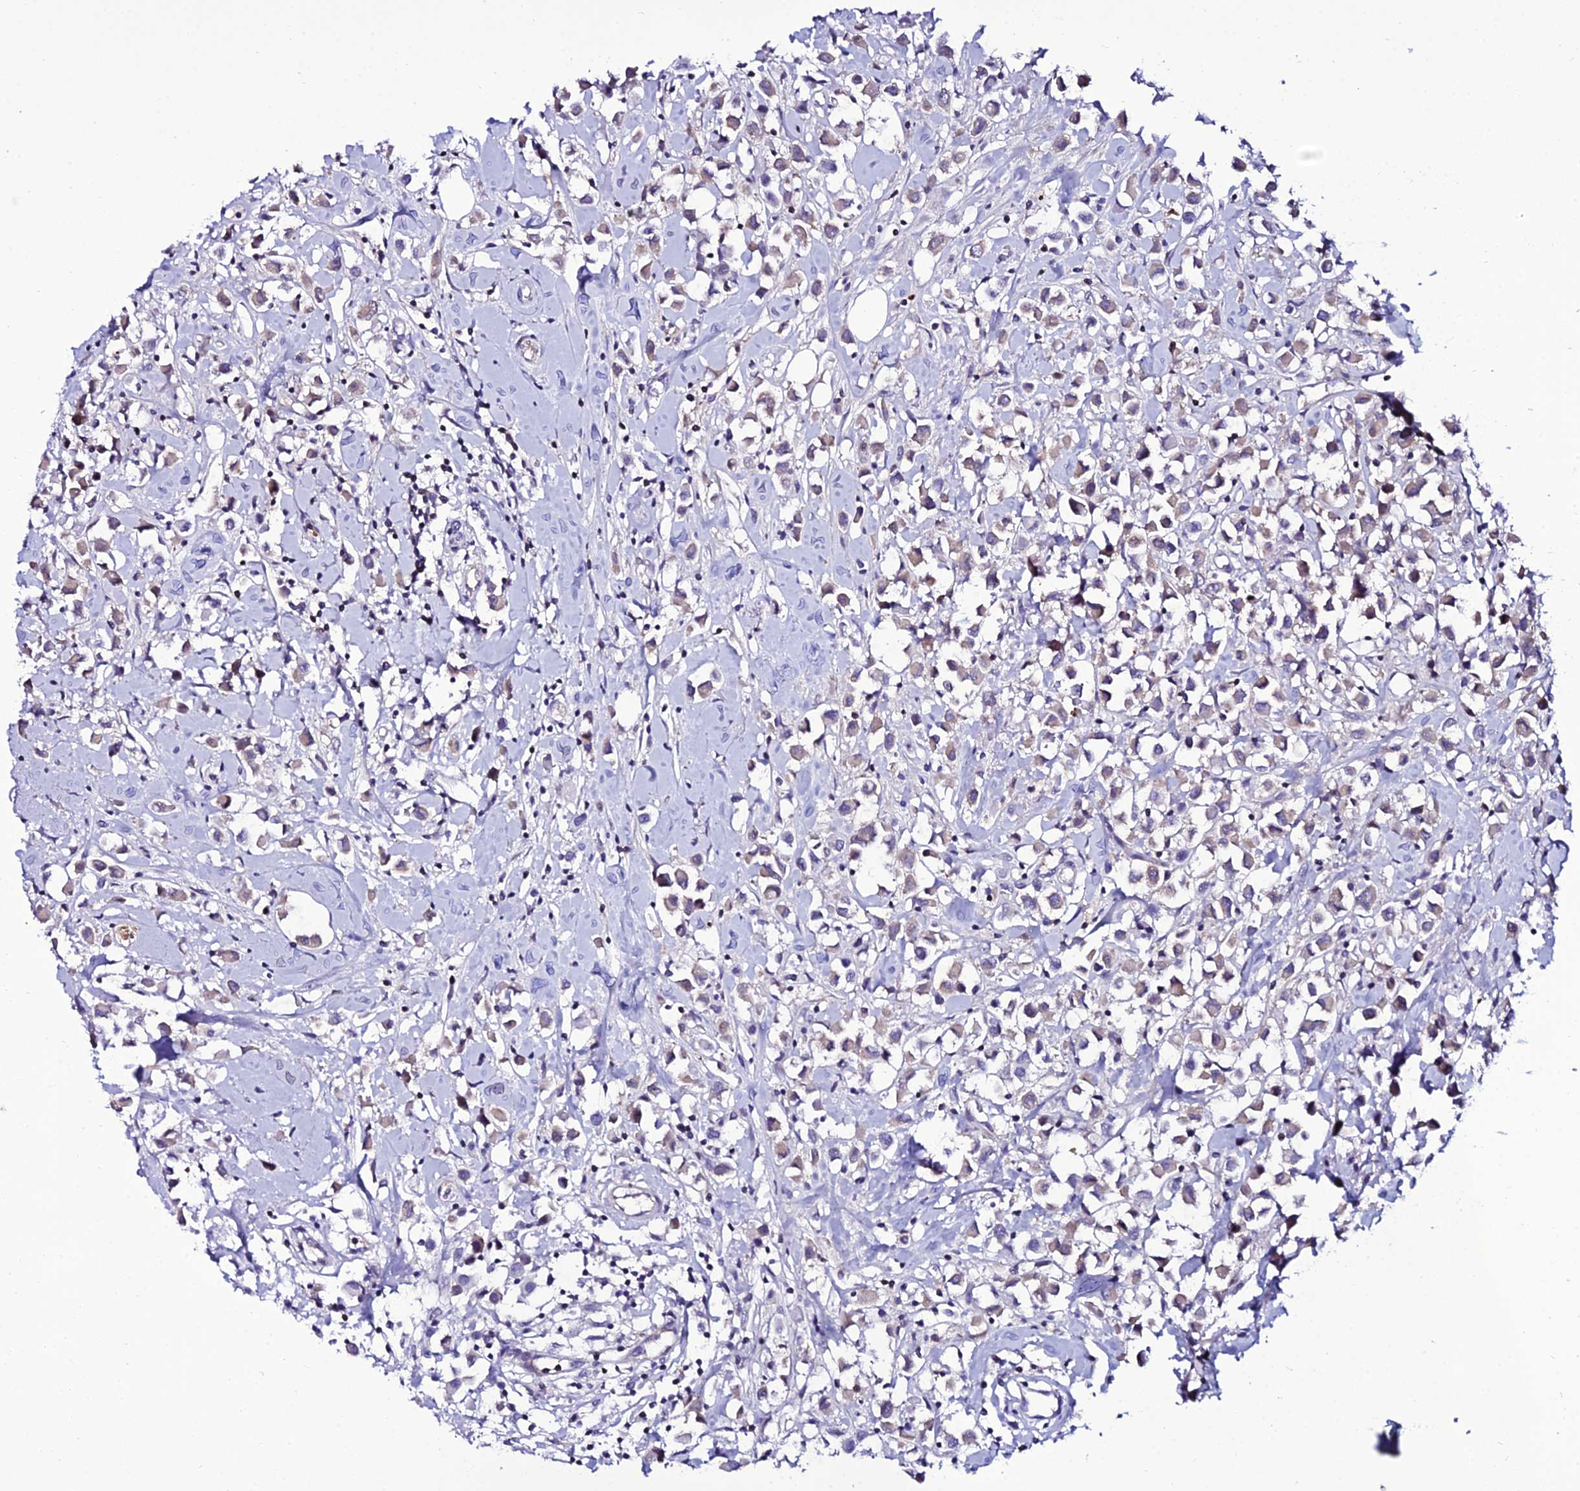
{"staining": {"intensity": "weak", "quantity": "<25%", "location": "cytoplasmic/membranous"}, "tissue": "breast cancer", "cell_type": "Tumor cells", "image_type": "cancer", "snomed": [{"axis": "morphology", "description": "Duct carcinoma"}, {"axis": "topography", "description": "Breast"}], "caption": "Tumor cells show no significant positivity in intraductal carcinoma (breast).", "gene": "DEFB132", "patient": {"sex": "female", "age": 61}}